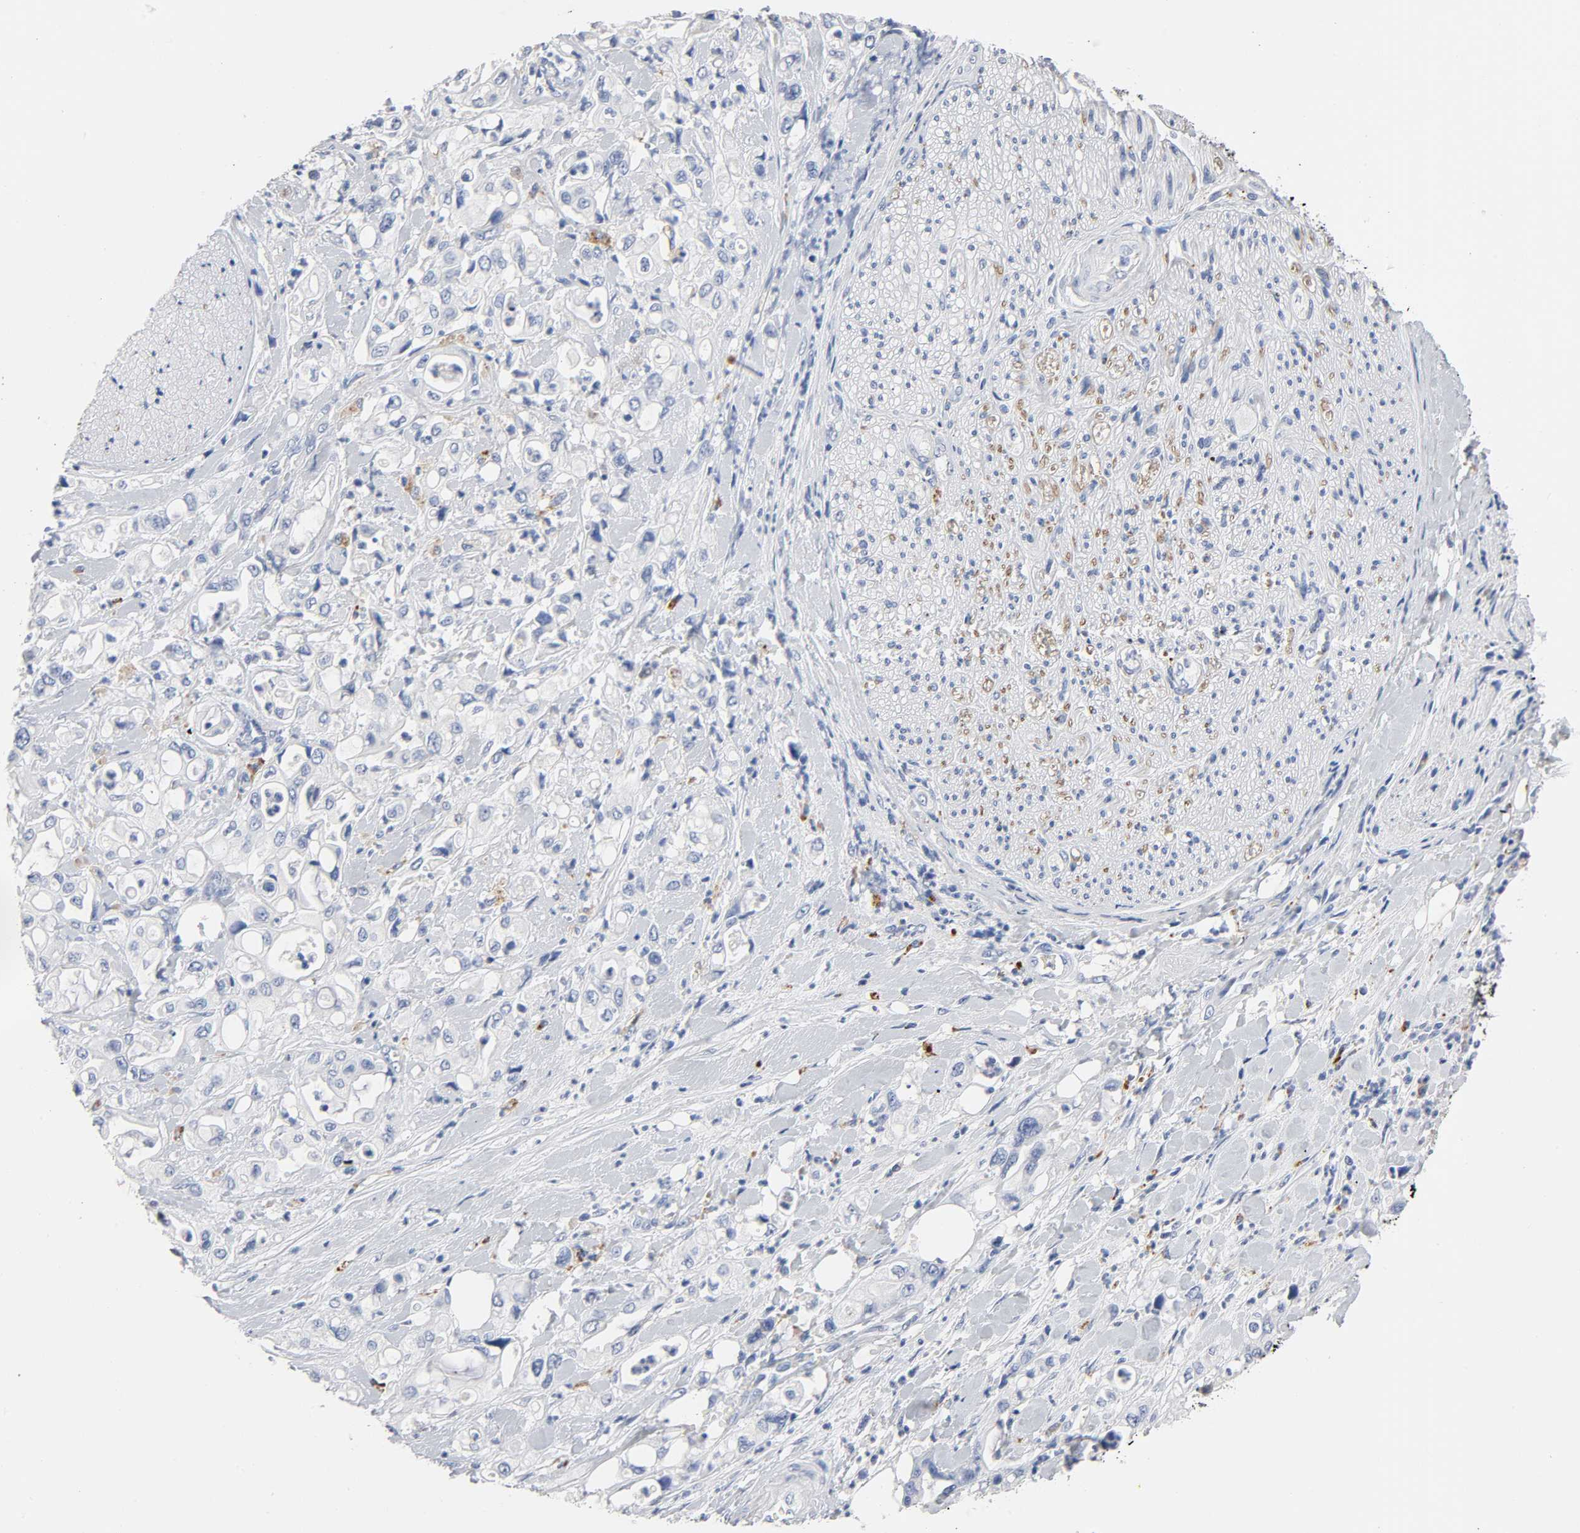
{"staining": {"intensity": "negative", "quantity": "none", "location": "none"}, "tissue": "pancreatic cancer", "cell_type": "Tumor cells", "image_type": "cancer", "snomed": [{"axis": "morphology", "description": "Adenocarcinoma, NOS"}, {"axis": "topography", "description": "Pancreas"}], "caption": "Tumor cells show no significant protein expression in pancreatic cancer.", "gene": "PLP1", "patient": {"sex": "male", "age": 70}}